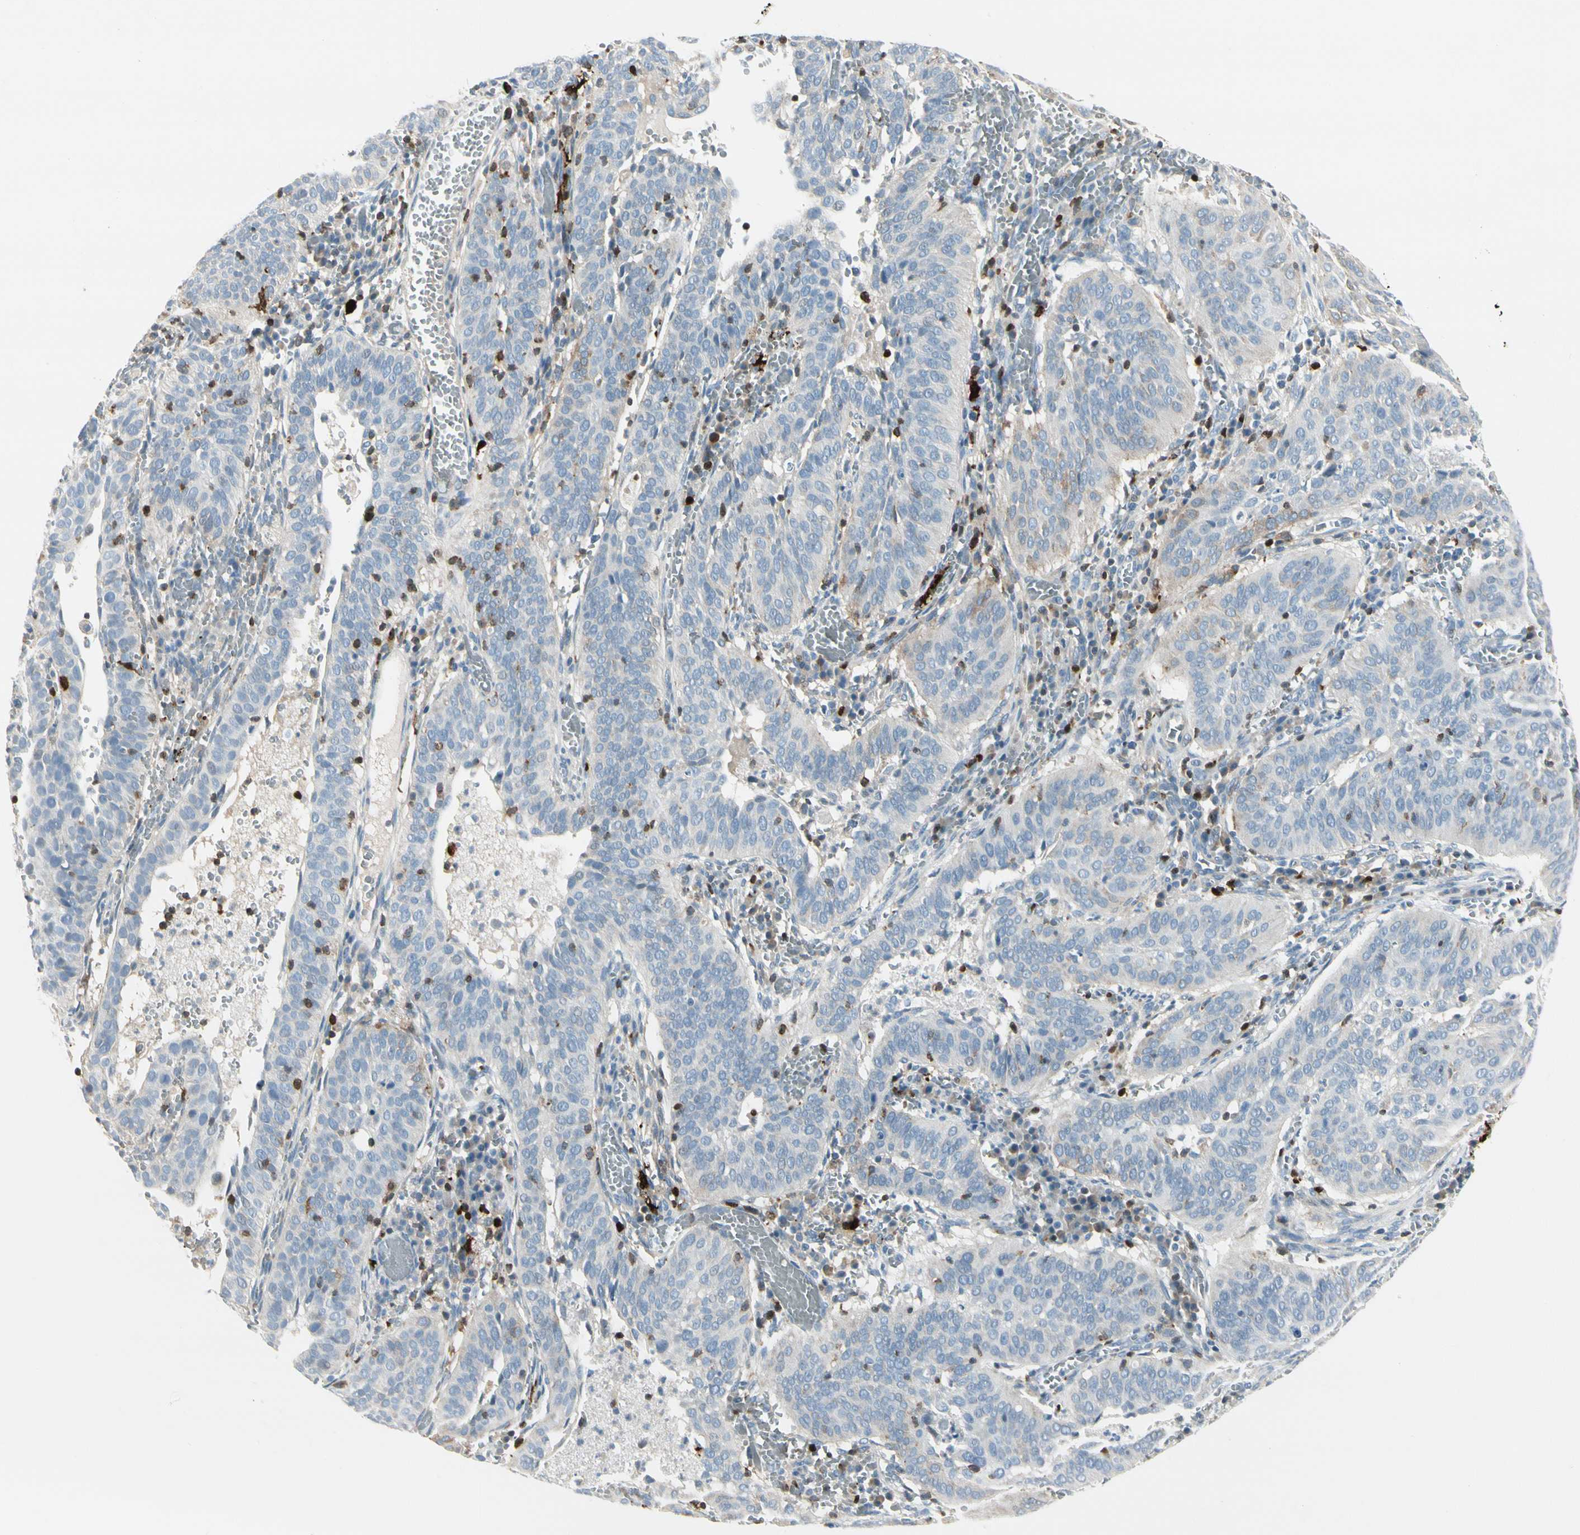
{"staining": {"intensity": "negative", "quantity": "none", "location": "none"}, "tissue": "cervical cancer", "cell_type": "Tumor cells", "image_type": "cancer", "snomed": [{"axis": "morphology", "description": "Squamous cell carcinoma, NOS"}, {"axis": "topography", "description": "Cervix"}], "caption": "Squamous cell carcinoma (cervical) was stained to show a protein in brown. There is no significant expression in tumor cells. Nuclei are stained in blue.", "gene": "TRAF1", "patient": {"sex": "female", "age": 39}}